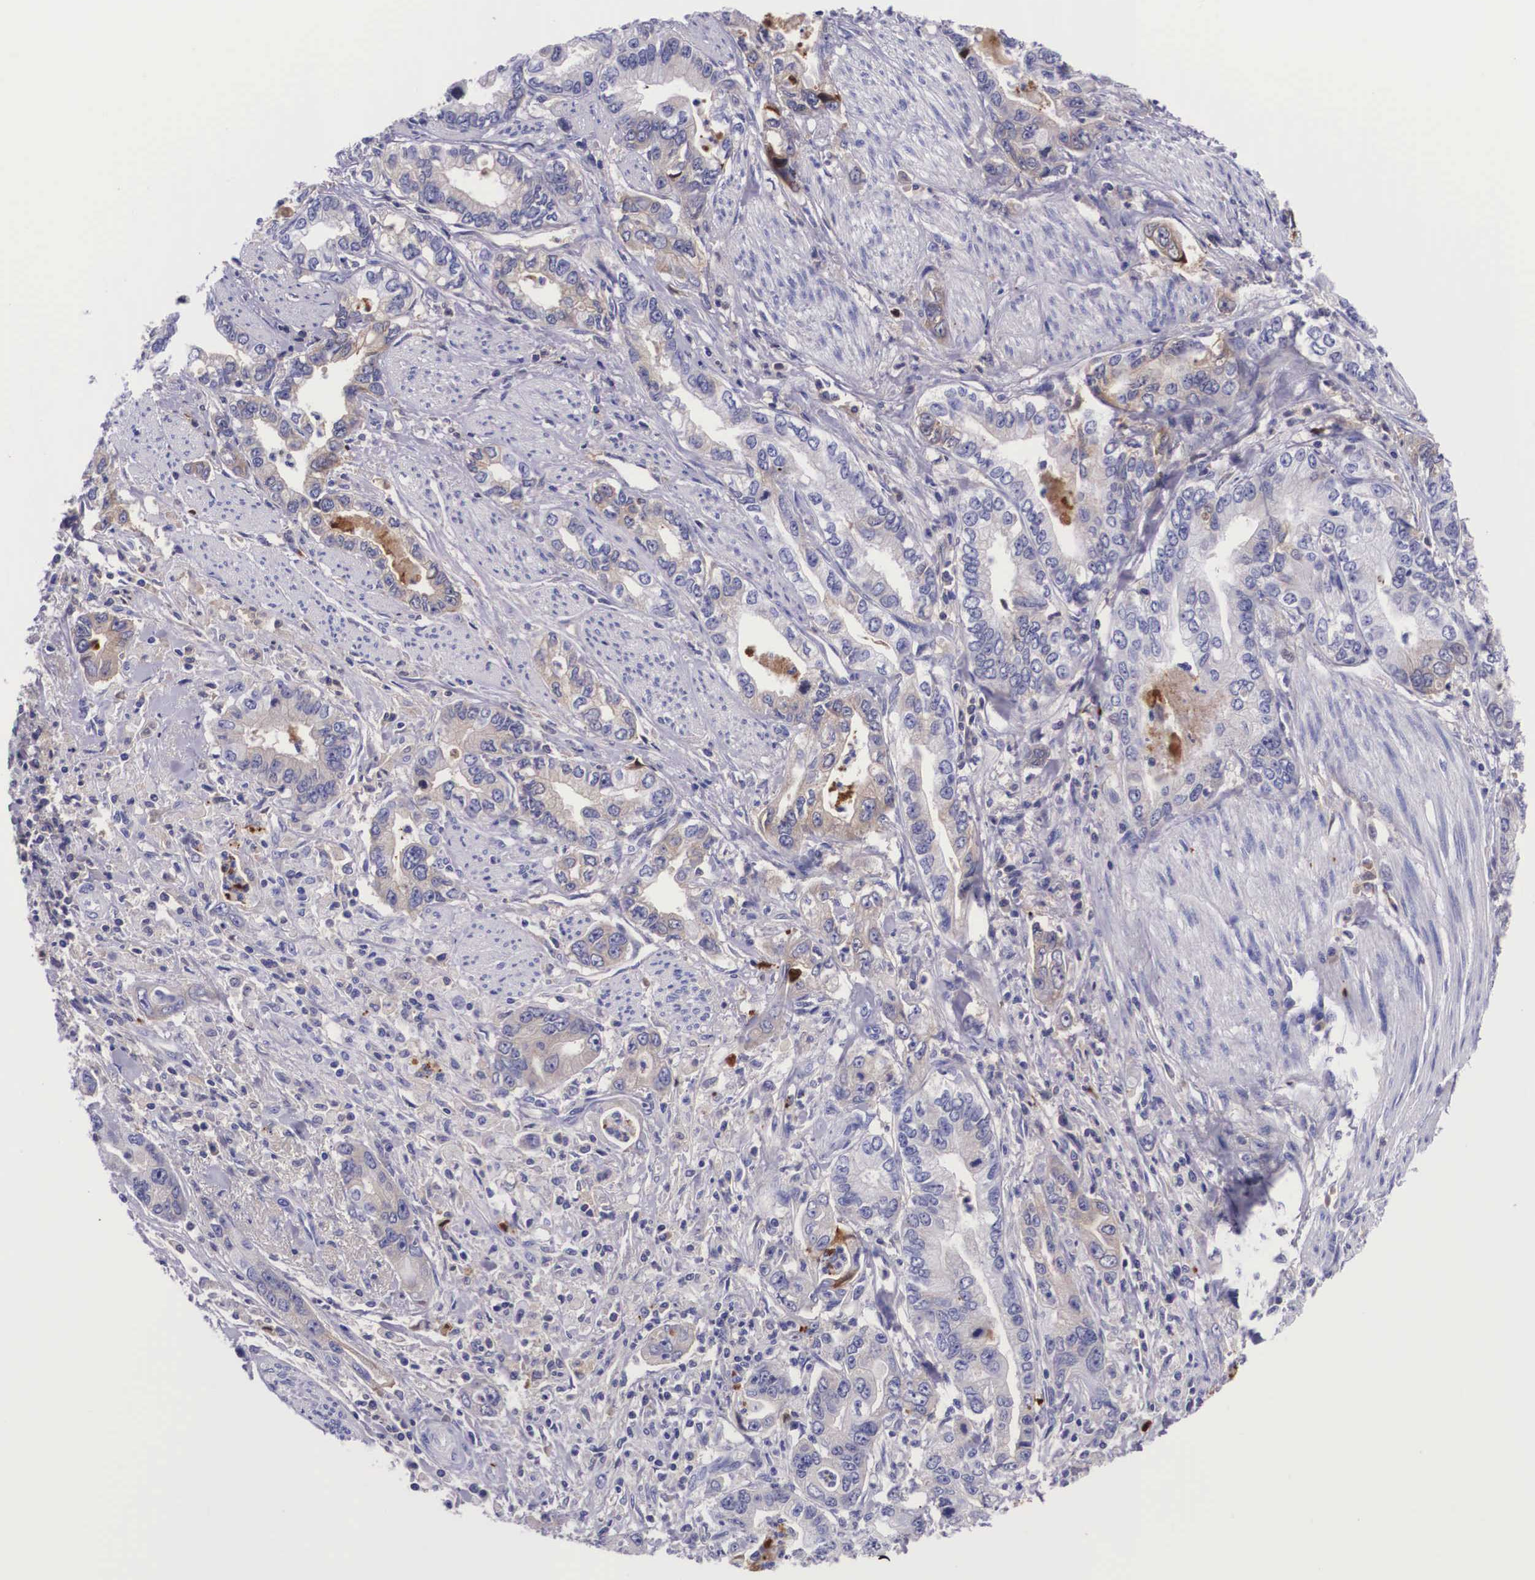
{"staining": {"intensity": "negative", "quantity": "none", "location": "none"}, "tissue": "stomach cancer", "cell_type": "Tumor cells", "image_type": "cancer", "snomed": [{"axis": "morphology", "description": "Adenocarcinoma, NOS"}, {"axis": "topography", "description": "Pancreas"}, {"axis": "topography", "description": "Stomach, upper"}], "caption": "The immunohistochemistry (IHC) photomicrograph has no significant expression in tumor cells of stomach cancer tissue. (DAB IHC with hematoxylin counter stain).", "gene": "PLG", "patient": {"sex": "male", "age": 77}}